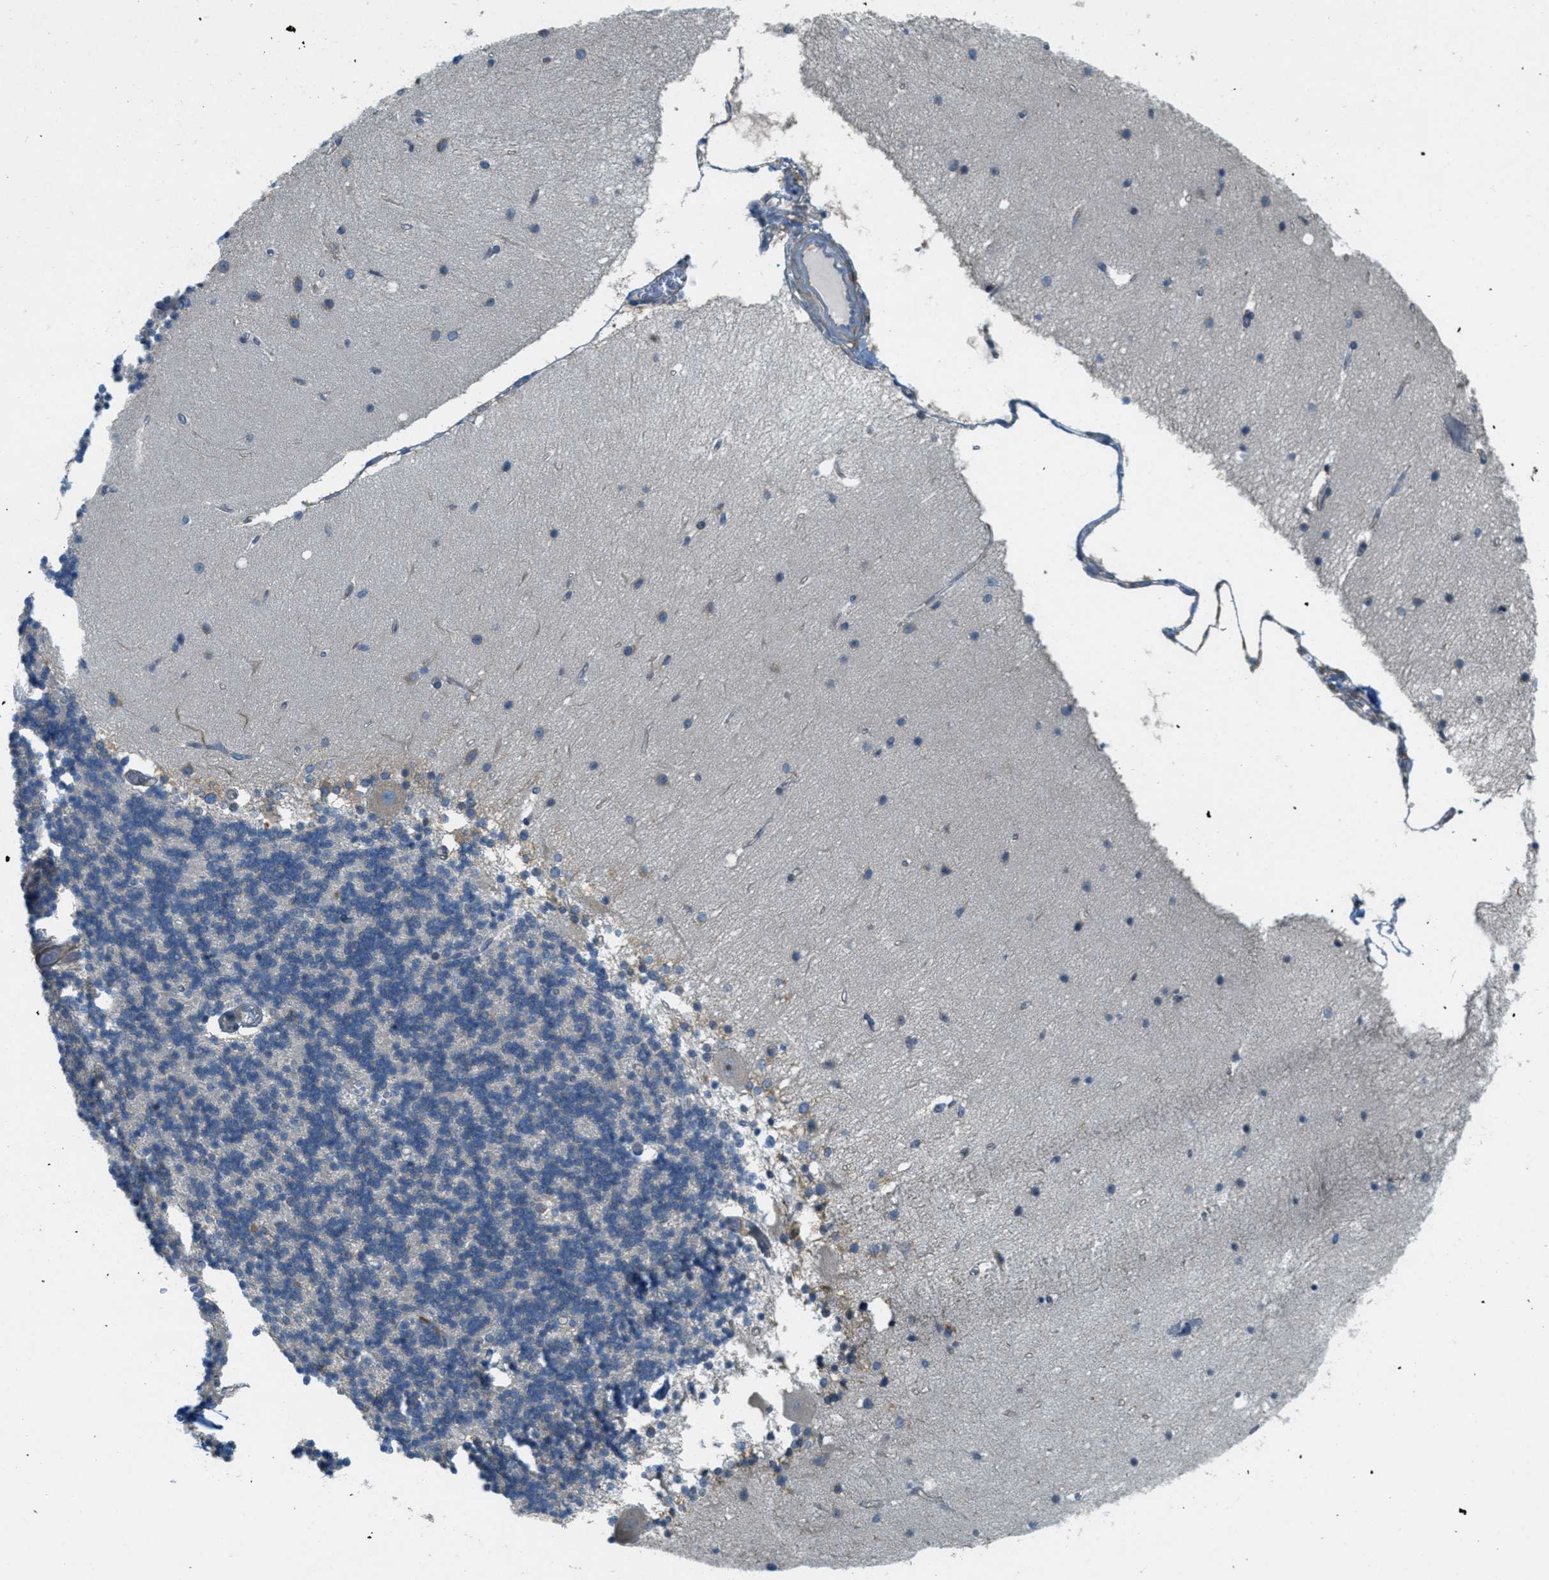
{"staining": {"intensity": "negative", "quantity": "none", "location": "none"}, "tissue": "cerebellum", "cell_type": "Cells in granular layer", "image_type": "normal", "snomed": [{"axis": "morphology", "description": "Normal tissue, NOS"}, {"axis": "topography", "description": "Cerebellum"}], "caption": "Protein analysis of unremarkable cerebellum displays no significant positivity in cells in granular layer.", "gene": "ABCF1", "patient": {"sex": "female", "age": 54}}